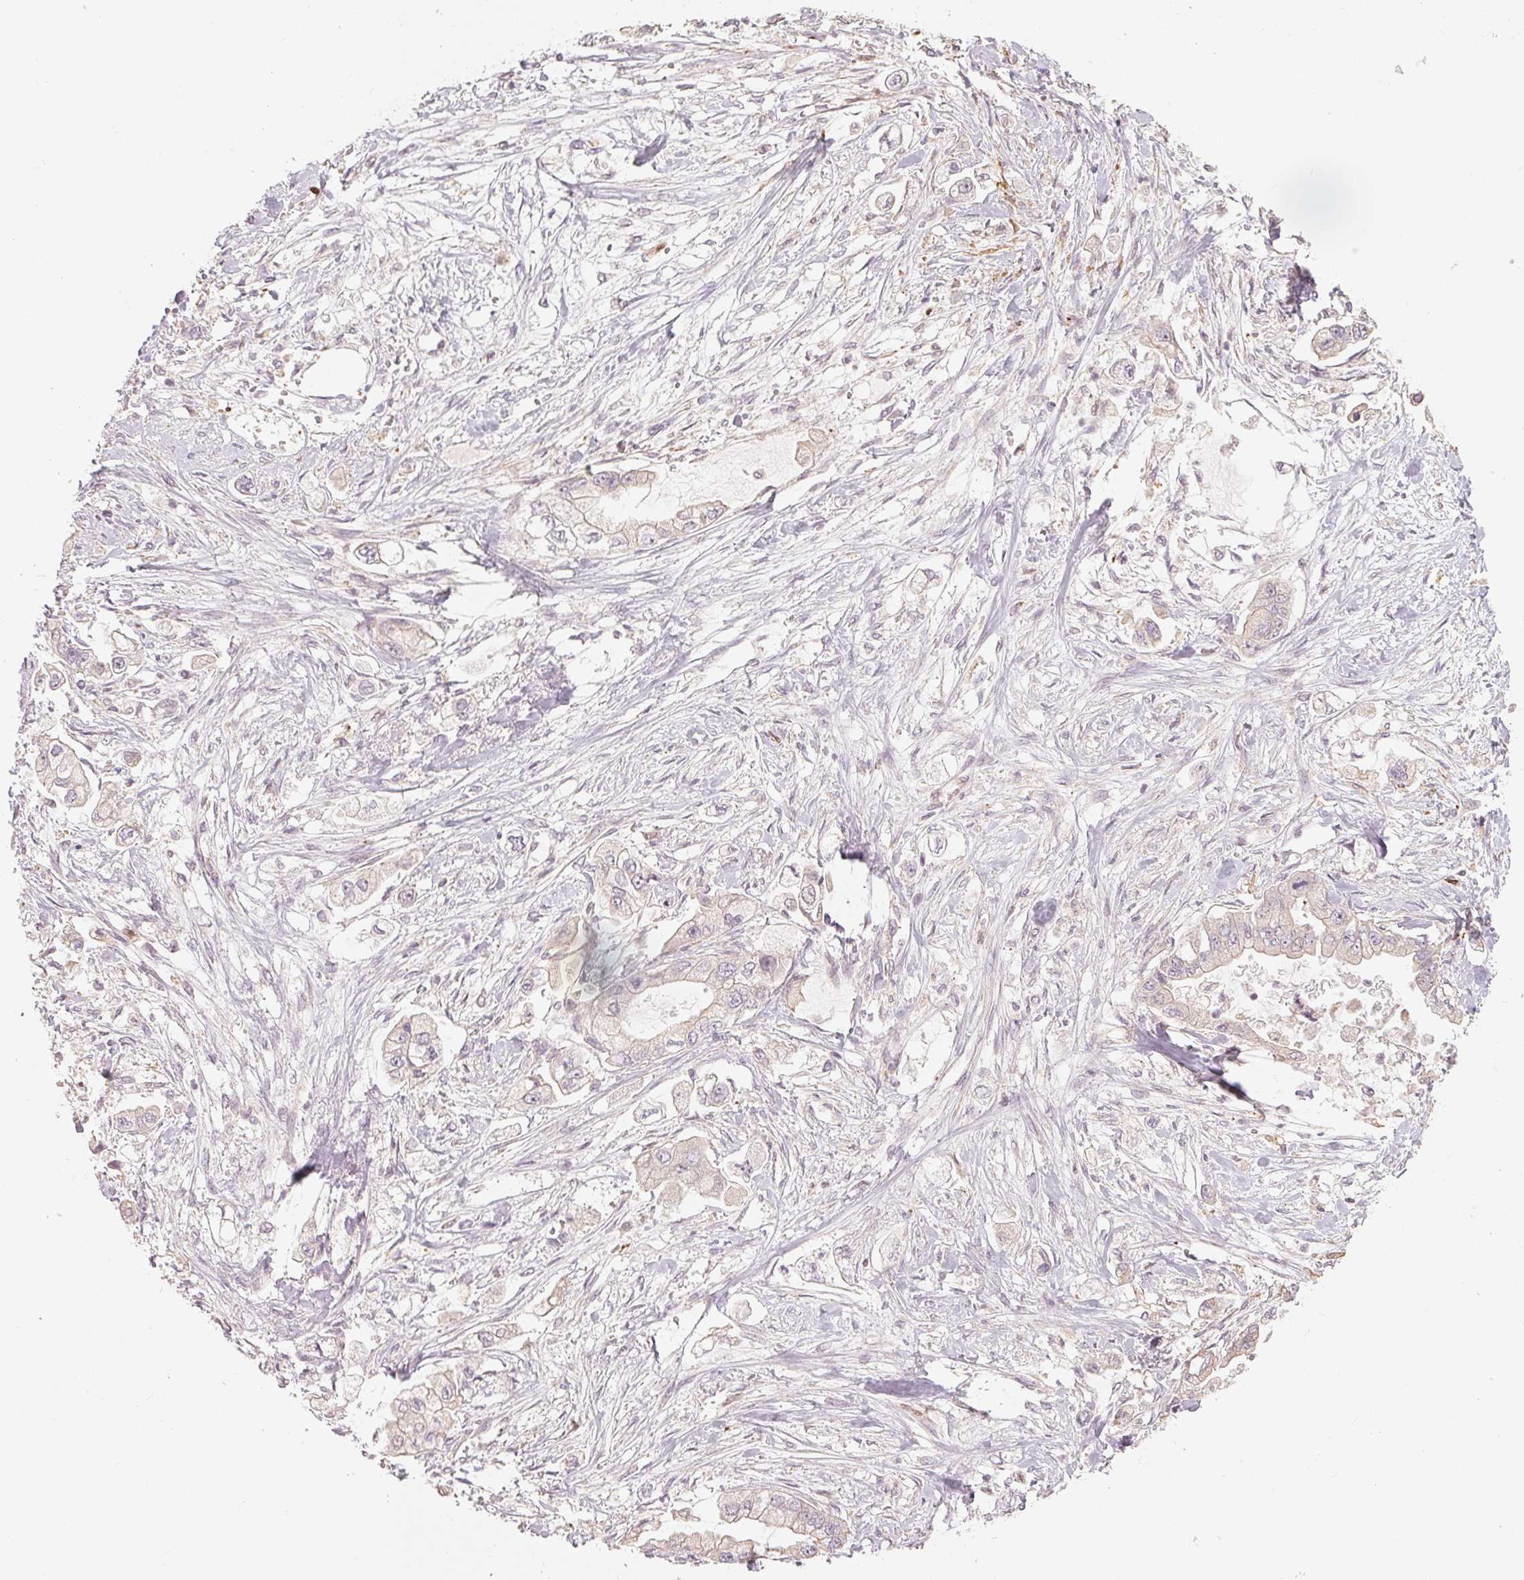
{"staining": {"intensity": "negative", "quantity": "none", "location": "none"}, "tissue": "stomach cancer", "cell_type": "Tumor cells", "image_type": "cancer", "snomed": [{"axis": "morphology", "description": "Adenocarcinoma, NOS"}, {"axis": "topography", "description": "Stomach"}], "caption": "The histopathology image displays no staining of tumor cells in stomach cancer (adenocarcinoma).", "gene": "DENND2C", "patient": {"sex": "male", "age": 62}}